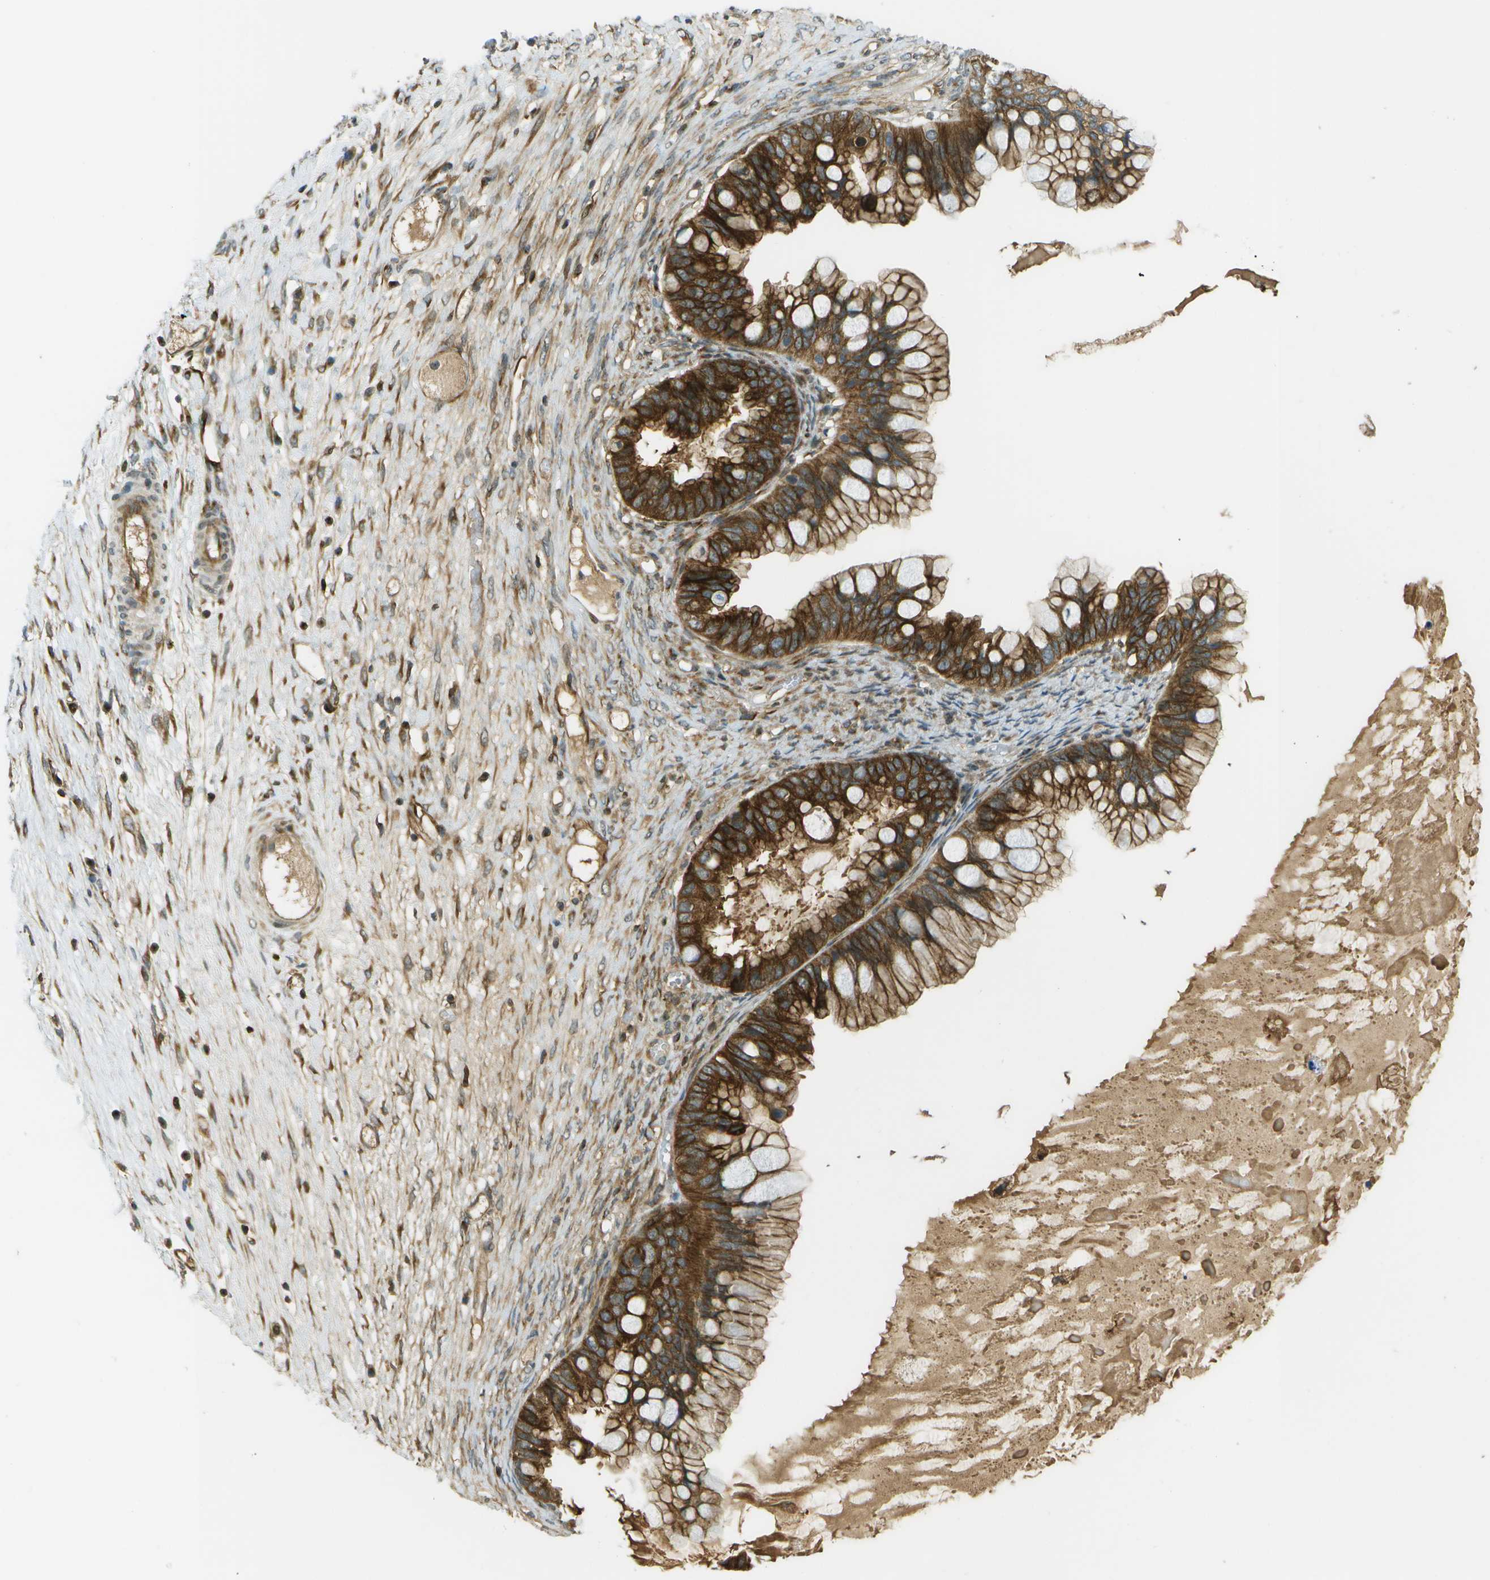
{"staining": {"intensity": "strong", "quantity": ">75%", "location": "cytoplasmic/membranous"}, "tissue": "ovarian cancer", "cell_type": "Tumor cells", "image_type": "cancer", "snomed": [{"axis": "morphology", "description": "Cystadenocarcinoma, mucinous, NOS"}, {"axis": "topography", "description": "Ovary"}], "caption": "Ovarian cancer (mucinous cystadenocarcinoma) stained with immunohistochemistry (IHC) shows strong cytoplasmic/membranous positivity in approximately >75% of tumor cells.", "gene": "TMTC1", "patient": {"sex": "female", "age": 80}}